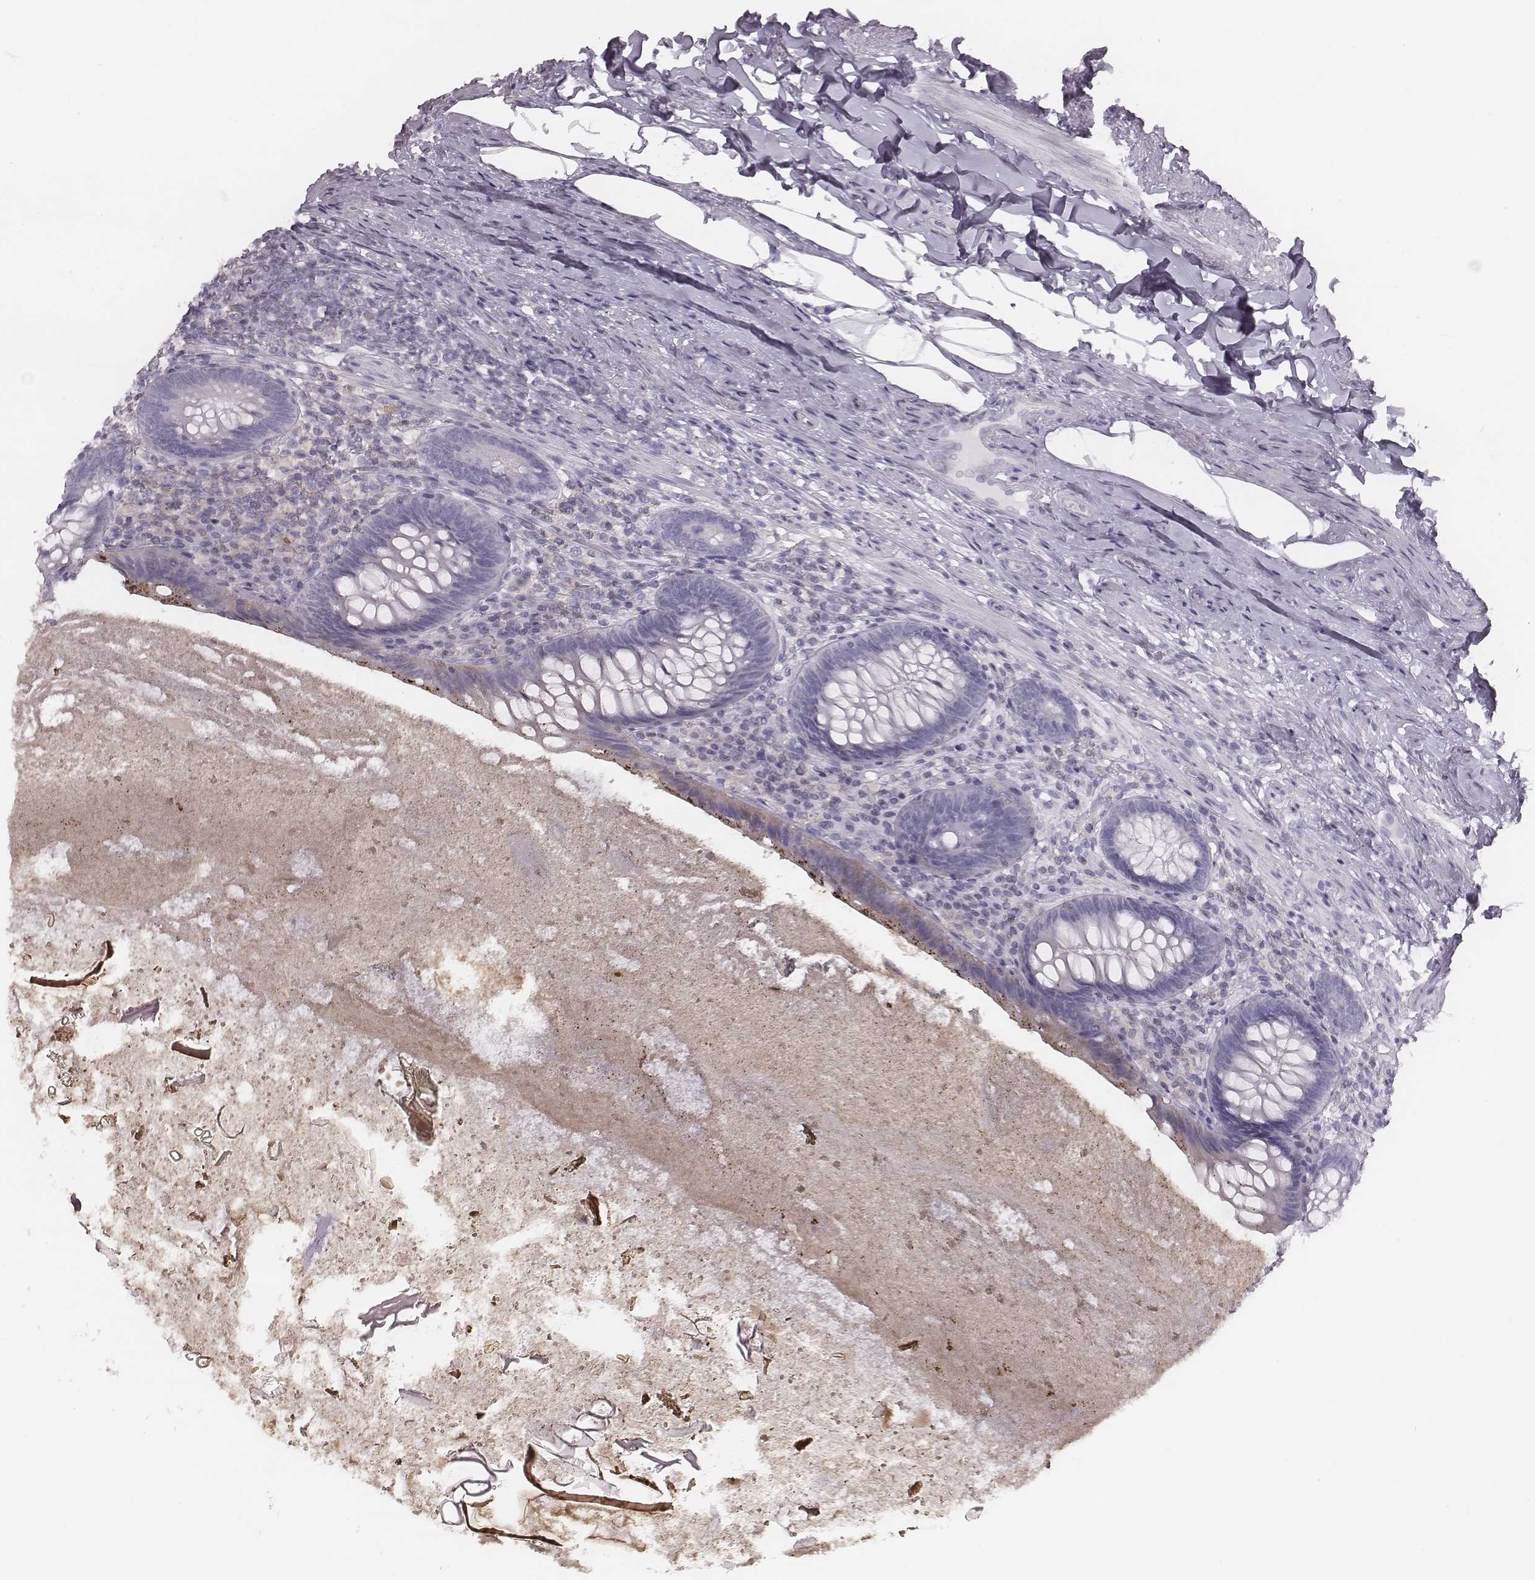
{"staining": {"intensity": "negative", "quantity": "none", "location": "none"}, "tissue": "appendix", "cell_type": "Glandular cells", "image_type": "normal", "snomed": [{"axis": "morphology", "description": "Normal tissue, NOS"}, {"axis": "topography", "description": "Appendix"}], "caption": "High magnification brightfield microscopy of normal appendix stained with DAB (brown) and counterstained with hematoxylin (blue): glandular cells show no significant positivity.", "gene": "ENSG00000285837", "patient": {"sex": "male", "age": 47}}